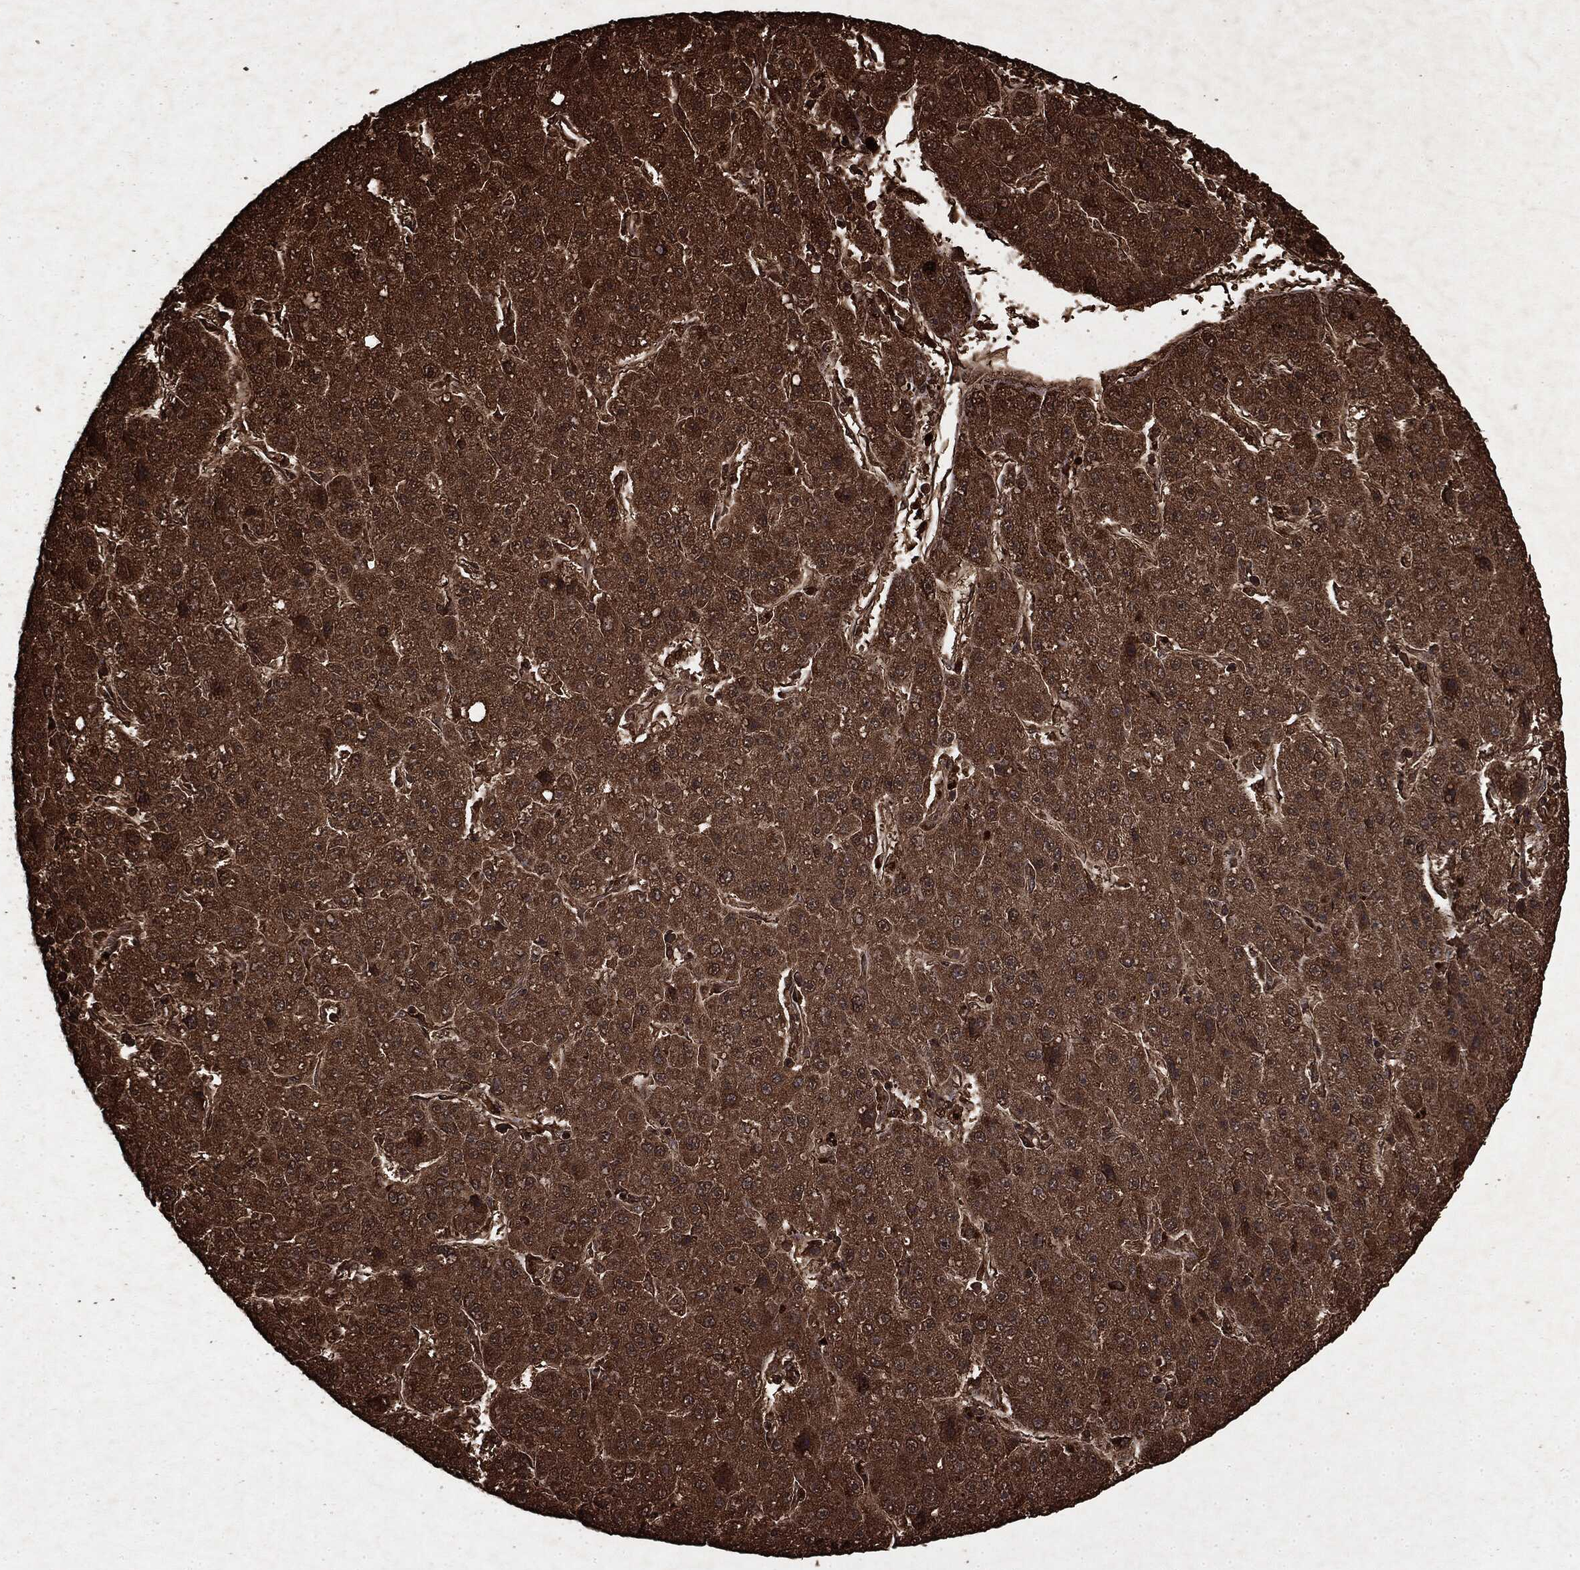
{"staining": {"intensity": "strong", "quantity": ">75%", "location": "cytoplasmic/membranous"}, "tissue": "liver cancer", "cell_type": "Tumor cells", "image_type": "cancer", "snomed": [{"axis": "morphology", "description": "Carcinoma, Hepatocellular, NOS"}, {"axis": "topography", "description": "Liver"}], "caption": "About >75% of tumor cells in liver cancer exhibit strong cytoplasmic/membranous protein positivity as visualized by brown immunohistochemical staining.", "gene": "ARAF", "patient": {"sex": "male", "age": 67}}